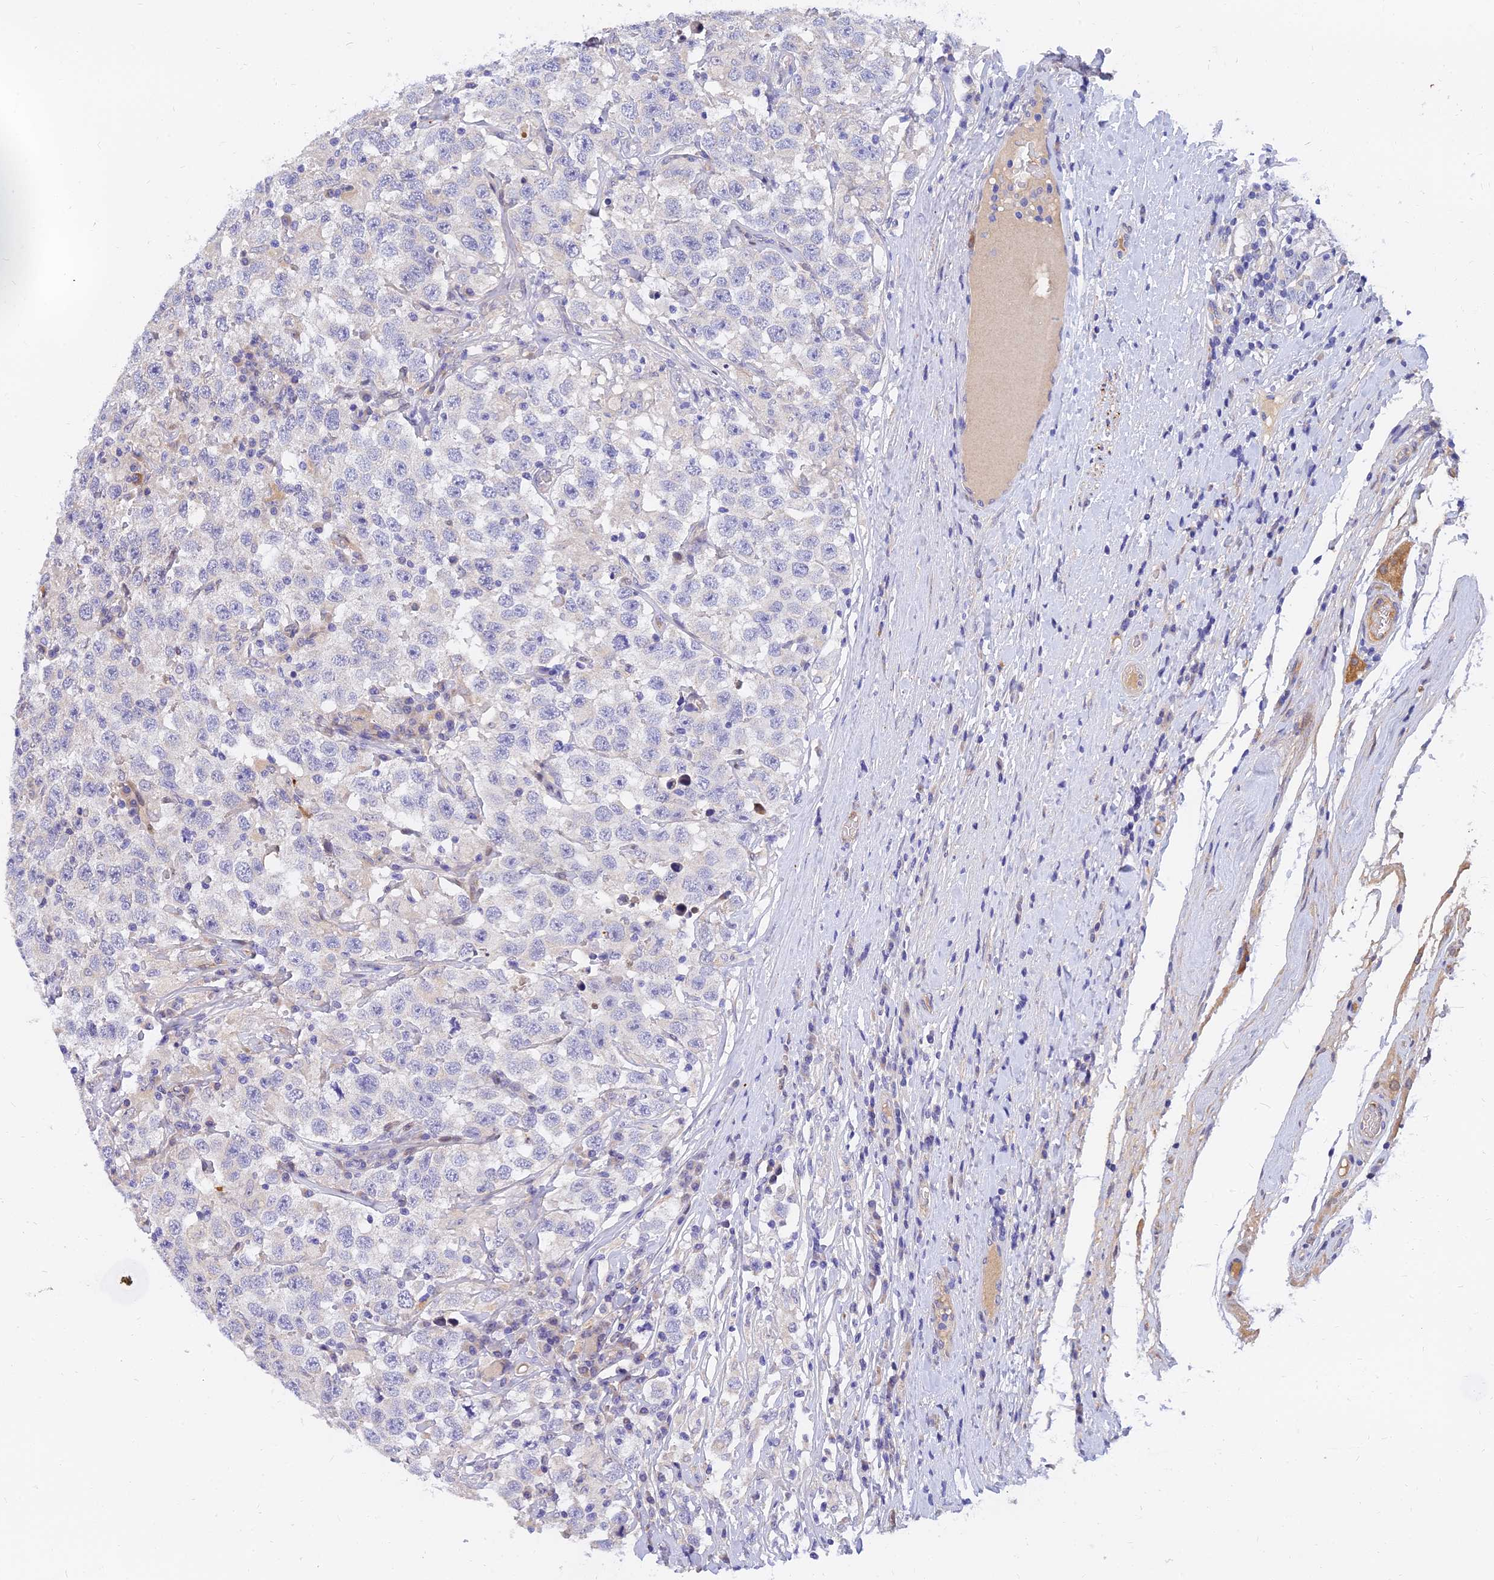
{"staining": {"intensity": "negative", "quantity": "none", "location": "none"}, "tissue": "testis cancer", "cell_type": "Tumor cells", "image_type": "cancer", "snomed": [{"axis": "morphology", "description": "Seminoma, NOS"}, {"axis": "topography", "description": "Testis"}], "caption": "Tumor cells are negative for protein expression in human testis cancer (seminoma).", "gene": "ANKS4B", "patient": {"sex": "male", "age": 41}}